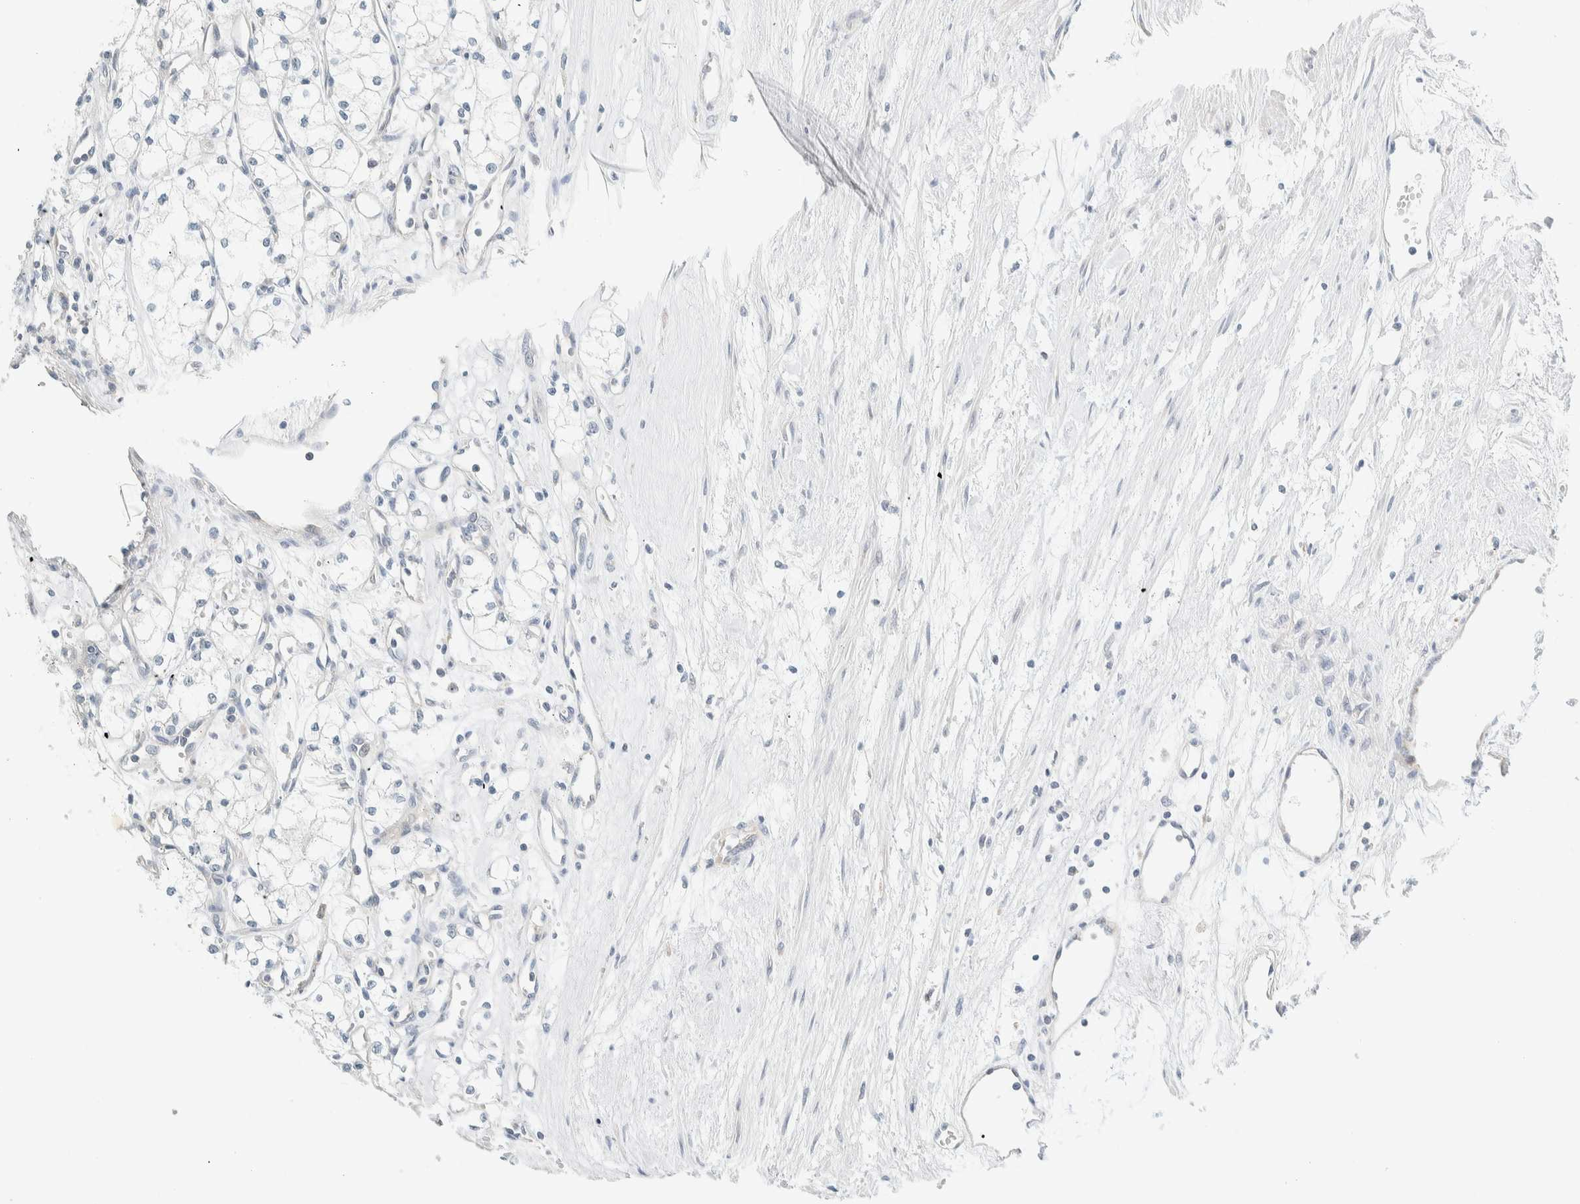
{"staining": {"intensity": "negative", "quantity": "none", "location": "none"}, "tissue": "renal cancer", "cell_type": "Tumor cells", "image_type": "cancer", "snomed": [{"axis": "morphology", "description": "Adenocarcinoma, NOS"}, {"axis": "topography", "description": "Kidney"}], "caption": "Immunohistochemistry micrograph of human adenocarcinoma (renal) stained for a protein (brown), which displays no positivity in tumor cells.", "gene": "NDE1", "patient": {"sex": "male", "age": 59}}